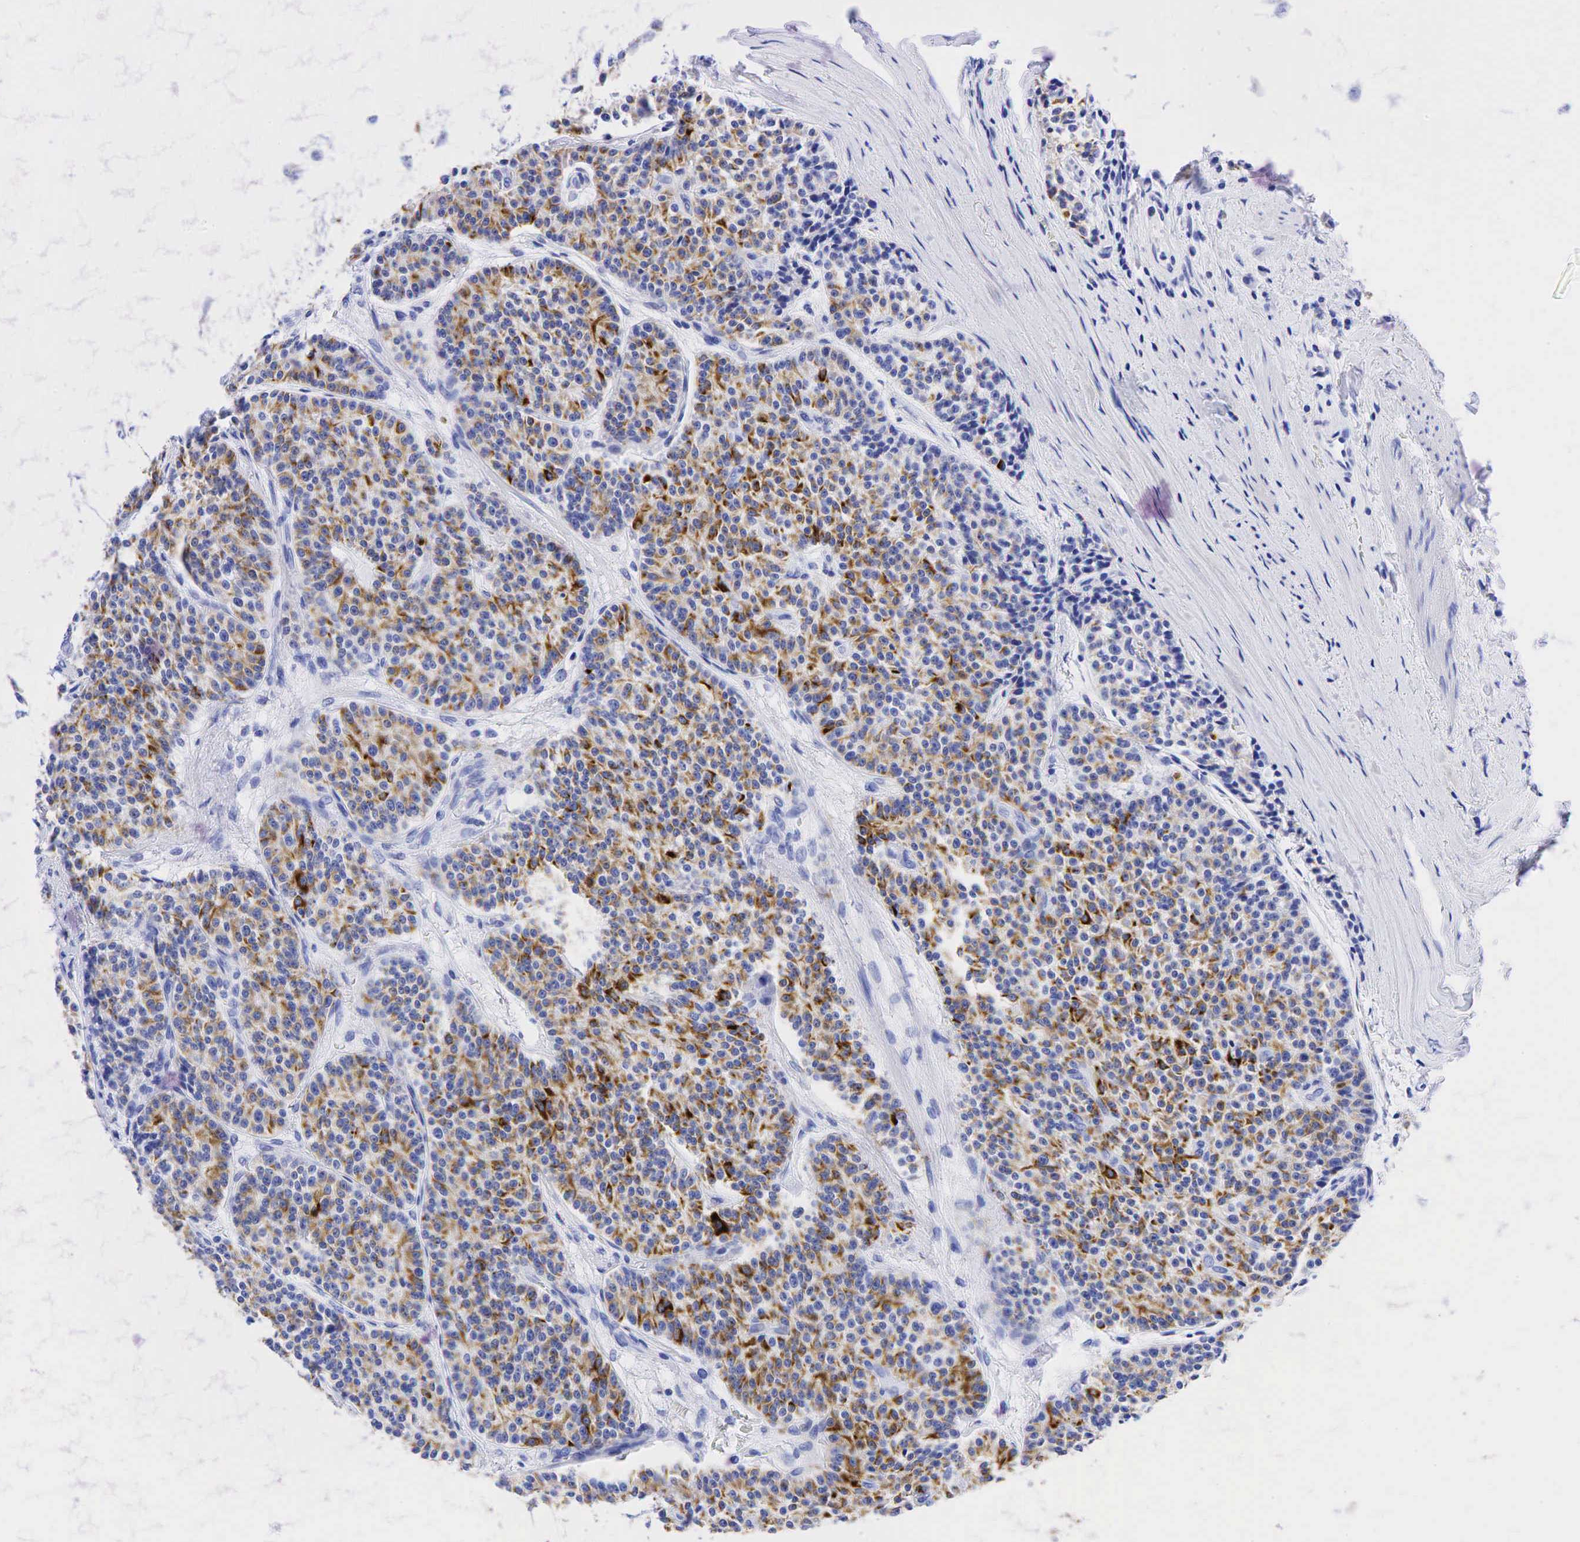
{"staining": {"intensity": "moderate", "quantity": ">75%", "location": "cytoplasmic/membranous"}, "tissue": "carcinoid", "cell_type": "Tumor cells", "image_type": "cancer", "snomed": [{"axis": "morphology", "description": "Carcinoid, malignant, NOS"}, {"axis": "topography", "description": "Stomach"}], "caption": "A medium amount of moderate cytoplasmic/membranous staining is seen in about >75% of tumor cells in carcinoid tissue. (DAB IHC with brightfield microscopy, high magnification).", "gene": "KRT19", "patient": {"sex": "female", "age": 76}}